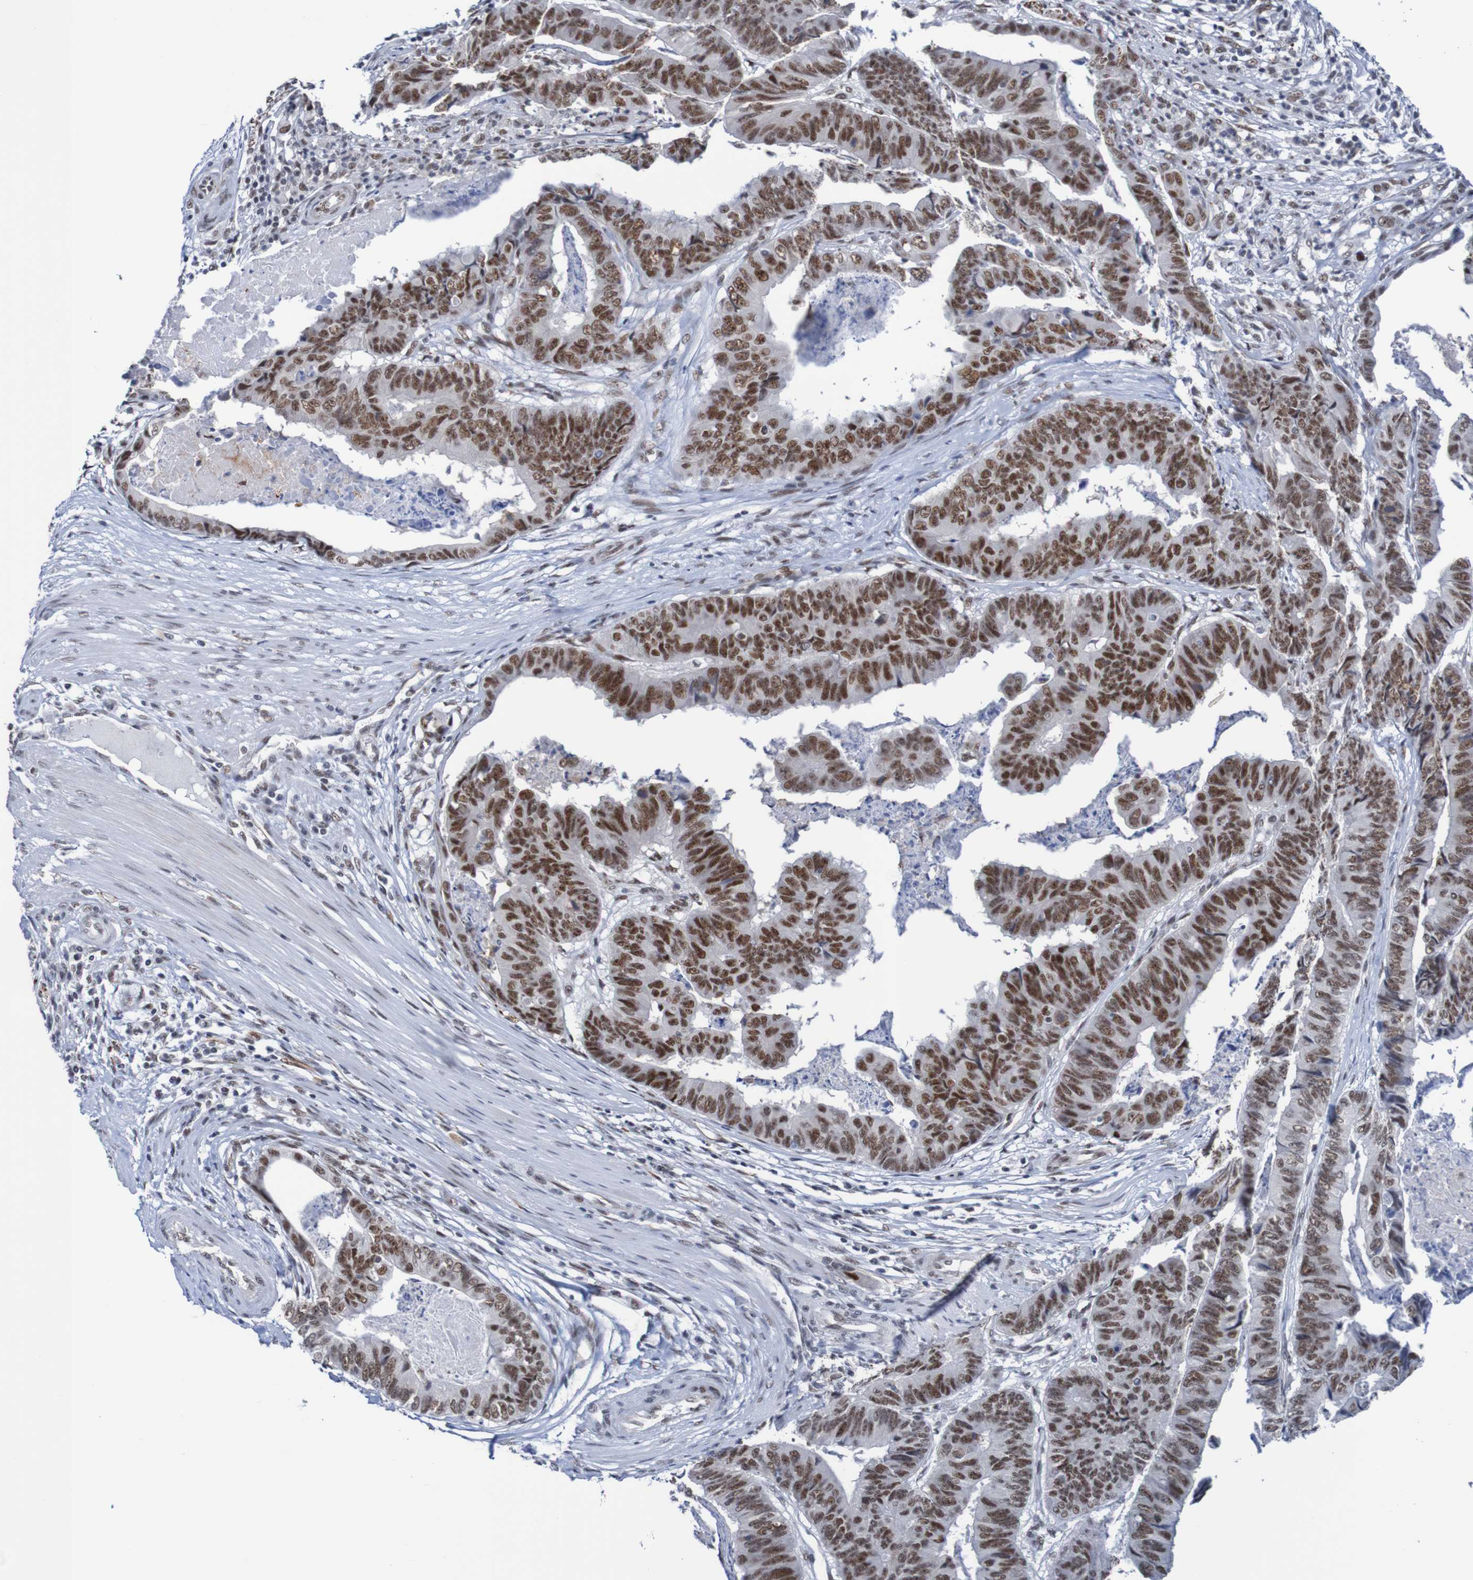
{"staining": {"intensity": "strong", "quantity": ">75%", "location": "nuclear"}, "tissue": "stomach cancer", "cell_type": "Tumor cells", "image_type": "cancer", "snomed": [{"axis": "morphology", "description": "Adenocarcinoma, NOS"}, {"axis": "topography", "description": "Stomach, lower"}], "caption": "Immunohistochemical staining of human stomach cancer (adenocarcinoma) exhibits high levels of strong nuclear protein positivity in approximately >75% of tumor cells. Immunohistochemistry (ihc) stains the protein in brown and the nuclei are stained blue.", "gene": "CDC5L", "patient": {"sex": "male", "age": 77}}